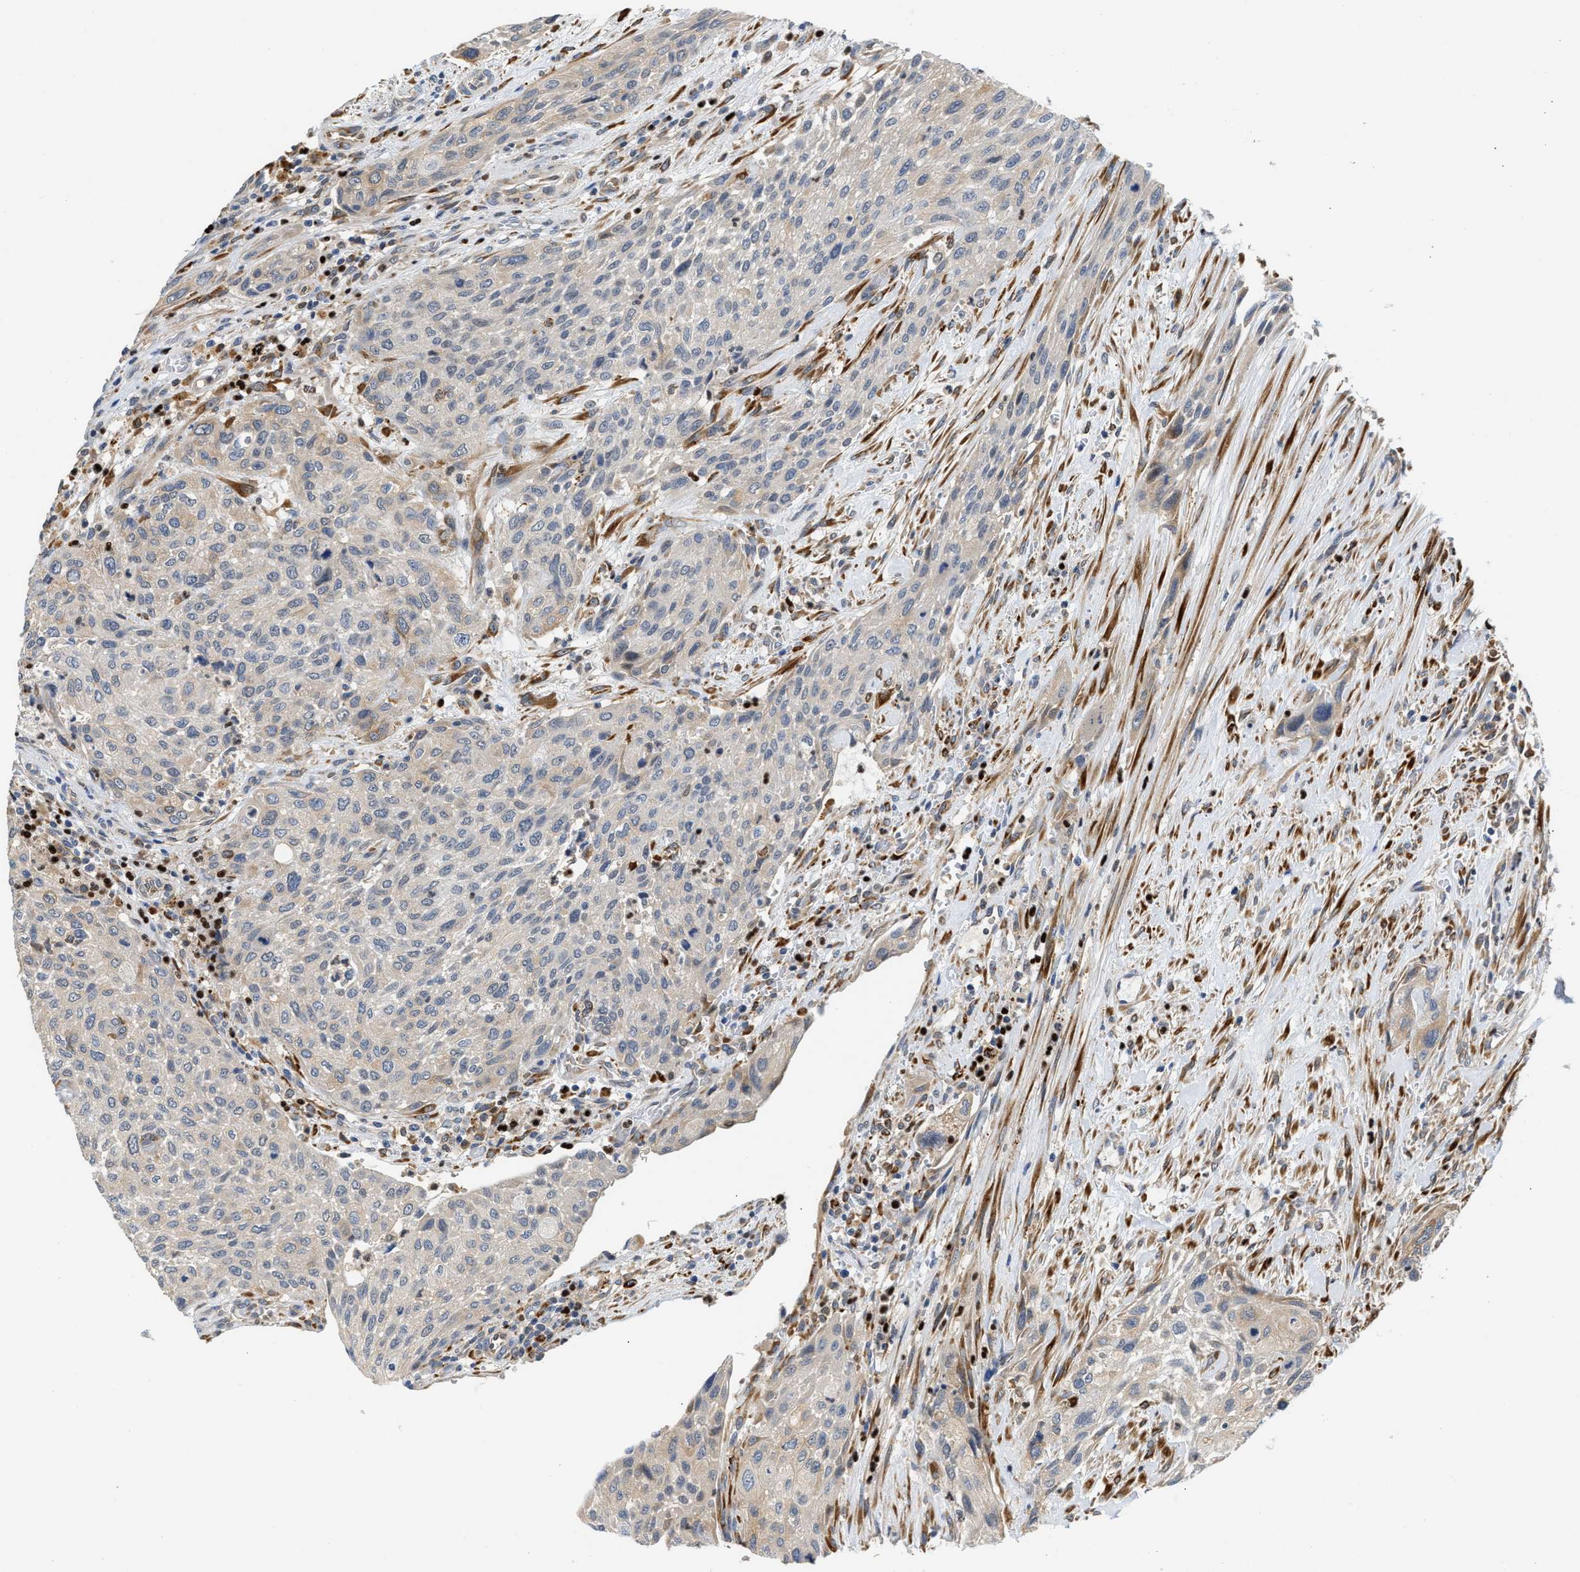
{"staining": {"intensity": "weak", "quantity": "<25%", "location": "cytoplasmic/membranous"}, "tissue": "urothelial cancer", "cell_type": "Tumor cells", "image_type": "cancer", "snomed": [{"axis": "morphology", "description": "Urothelial carcinoma, Low grade"}, {"axis": "morphology", "description": "Urothelial carcinoma, High grade"}, {"axis": "topography", "description": "Urinary bladder"}], "caption": "Tumor cells show no significant protein staining in urothelial carcinoma (low-grade).", "gene": "PPM1L", "patient": {"sex": "male", "age": 35}}